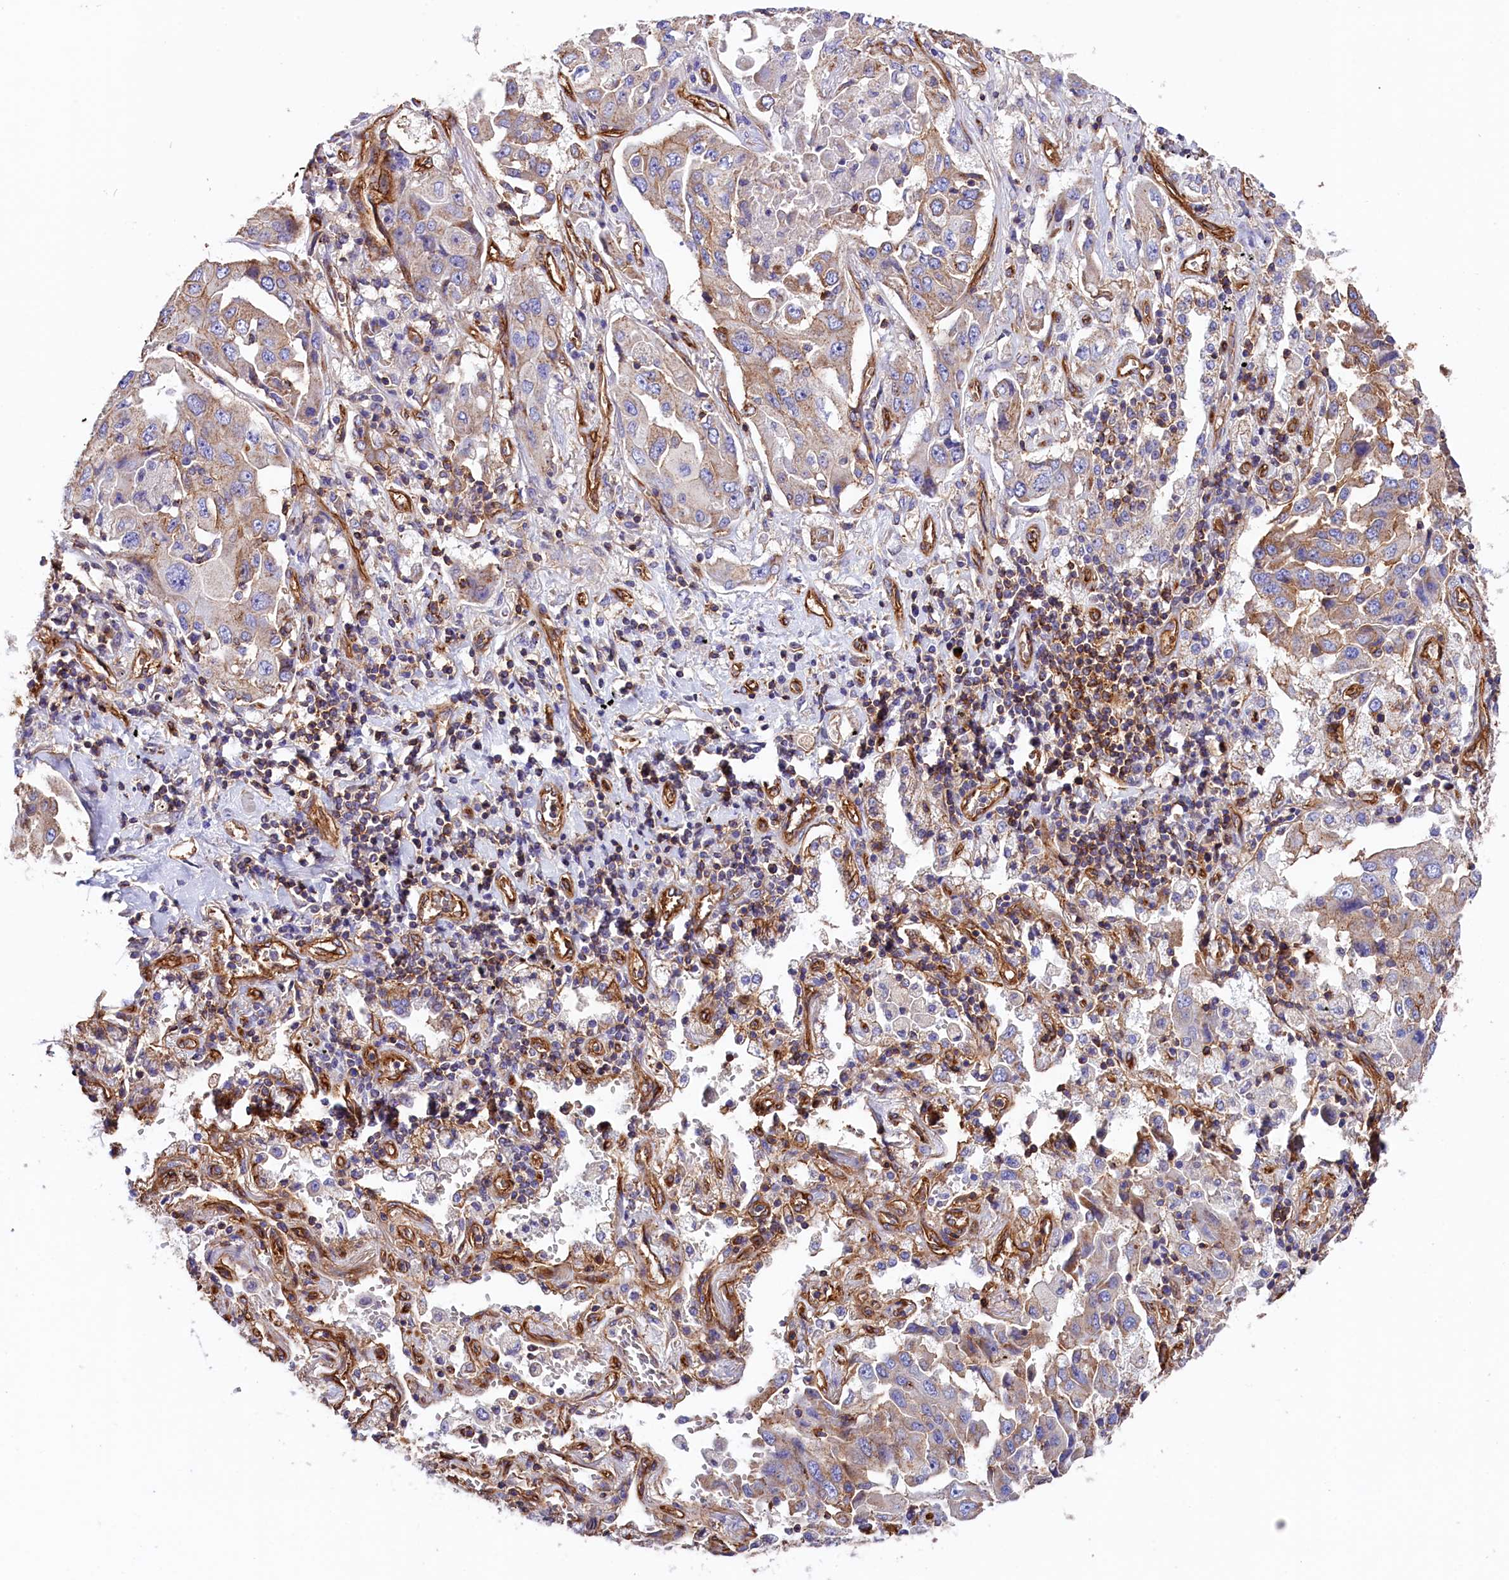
{"staining": {"intensity": "weak", "quantity": "25%-75%", "location": "cytoplasmic/membranous"}, "tissue": "lung cancer", "cell_type": "Tumor cells", "image_type": "cancer", "snomed": [{"axis": "morphology", "description": "Adenocarcinoma, NOS"}, {"axis": "topography", "description": "Lung"}], "caption": "This photomicrograph reveals immunohistochemistry staining of adenocarcinoma (lung), with low weak cytoplasmic/membranous positivity in about 25%-75% of tumor cells.", "gene": "ATP2B4", "patient": {"sex": "female", "age": 65}}